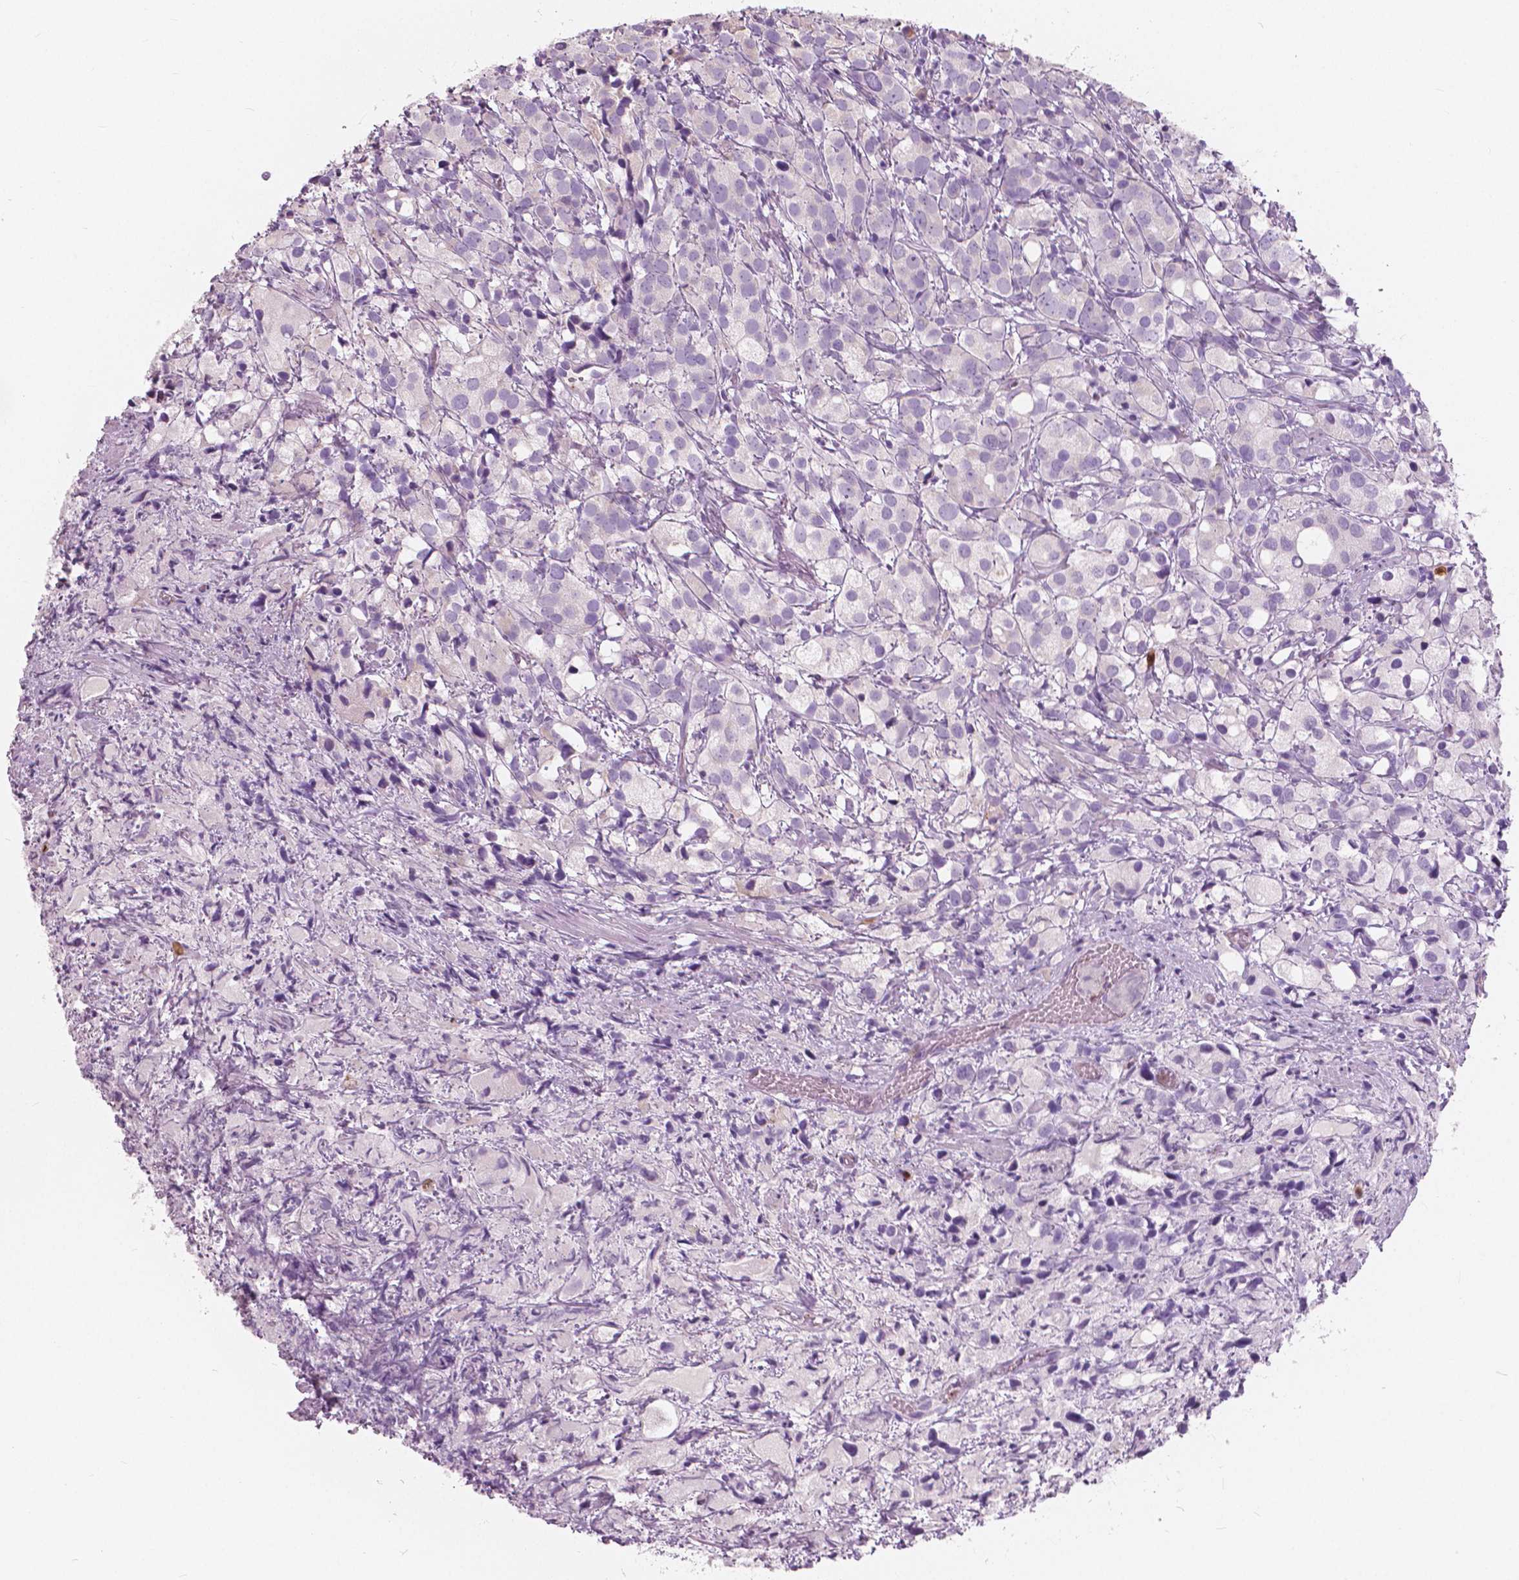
{"staining": {"intensity": "negative", "quantity": "none", "location": "none"}, "tissue": "prostate cancer", "cell_type": "Tumor cells", "image_type": "cancer", "snomed": [{"axis": "morphology", "description": "Adenocarcinoma, High grade"}, {"axis": "topography", "description": "Prostate"}], "caption": "Immunohistochemistry (IHC) micrograph of human adenocarcinoma (high-grade) (prostate) stained for a protein (brown), which displays no positivity in tumor cells.", "gene": "CXCR2", "patient": {"sex": "male", "age": 86}}